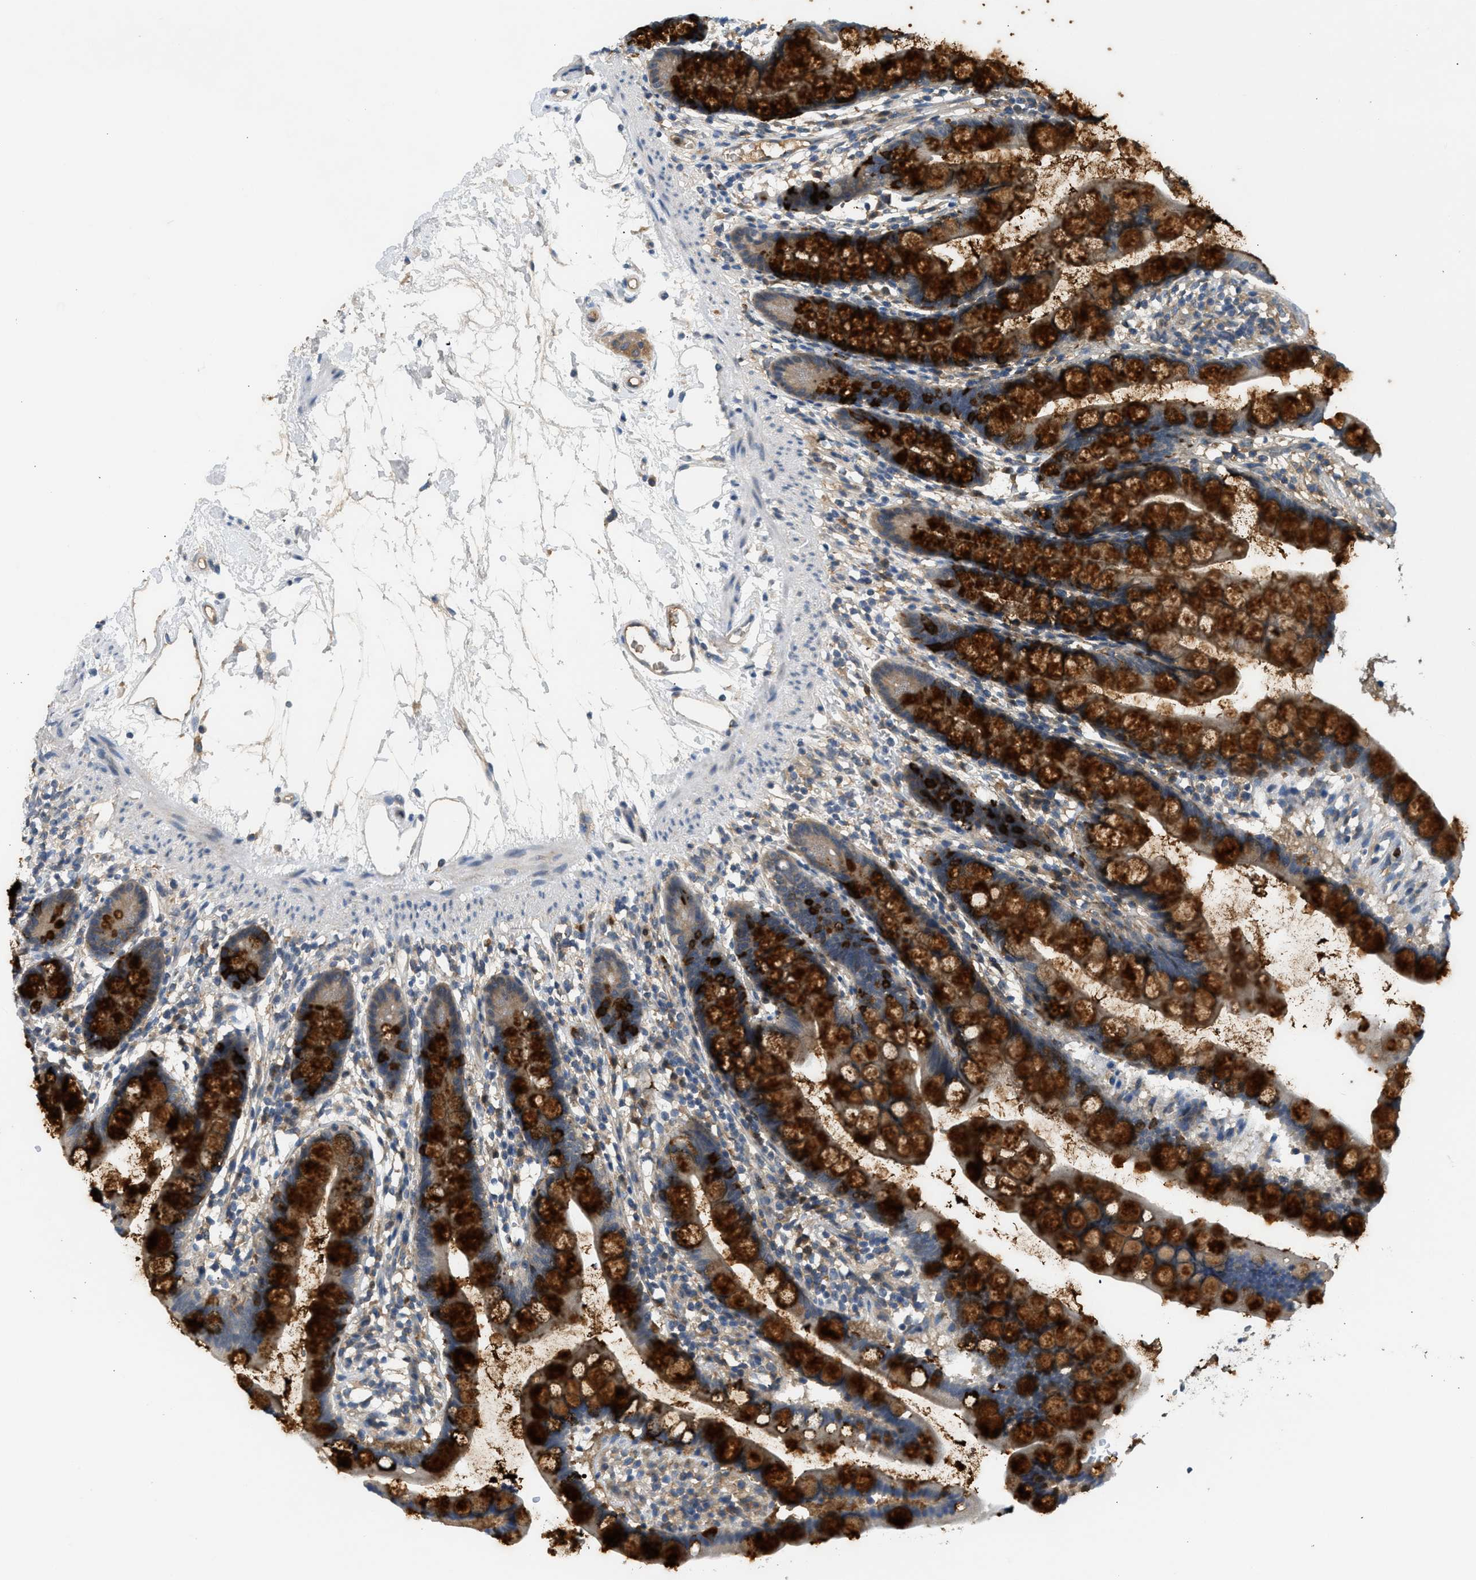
{"staining": {"intensity": "strong", "quantity": "25%-75%", "location": "cytoplasmic/membranous"}, "tissue": "small intestine", "cell_type": "Glandular cells", "image_type": "normal", "snomed": [{"axis": "morphology", "description": "Normal tissue, NOS"}, {"axis": "topography", "description": "Small intestine"}], "caption": "An IHC image of normal tissue is shown. Protein staining in brown highlights strong cytoplasmic/membranous positivity in small intestine within glandular cells. Nuclei are stained in blue.", "gene": "RHBDF2", "patient": {"sex": "female", "age": 84}}